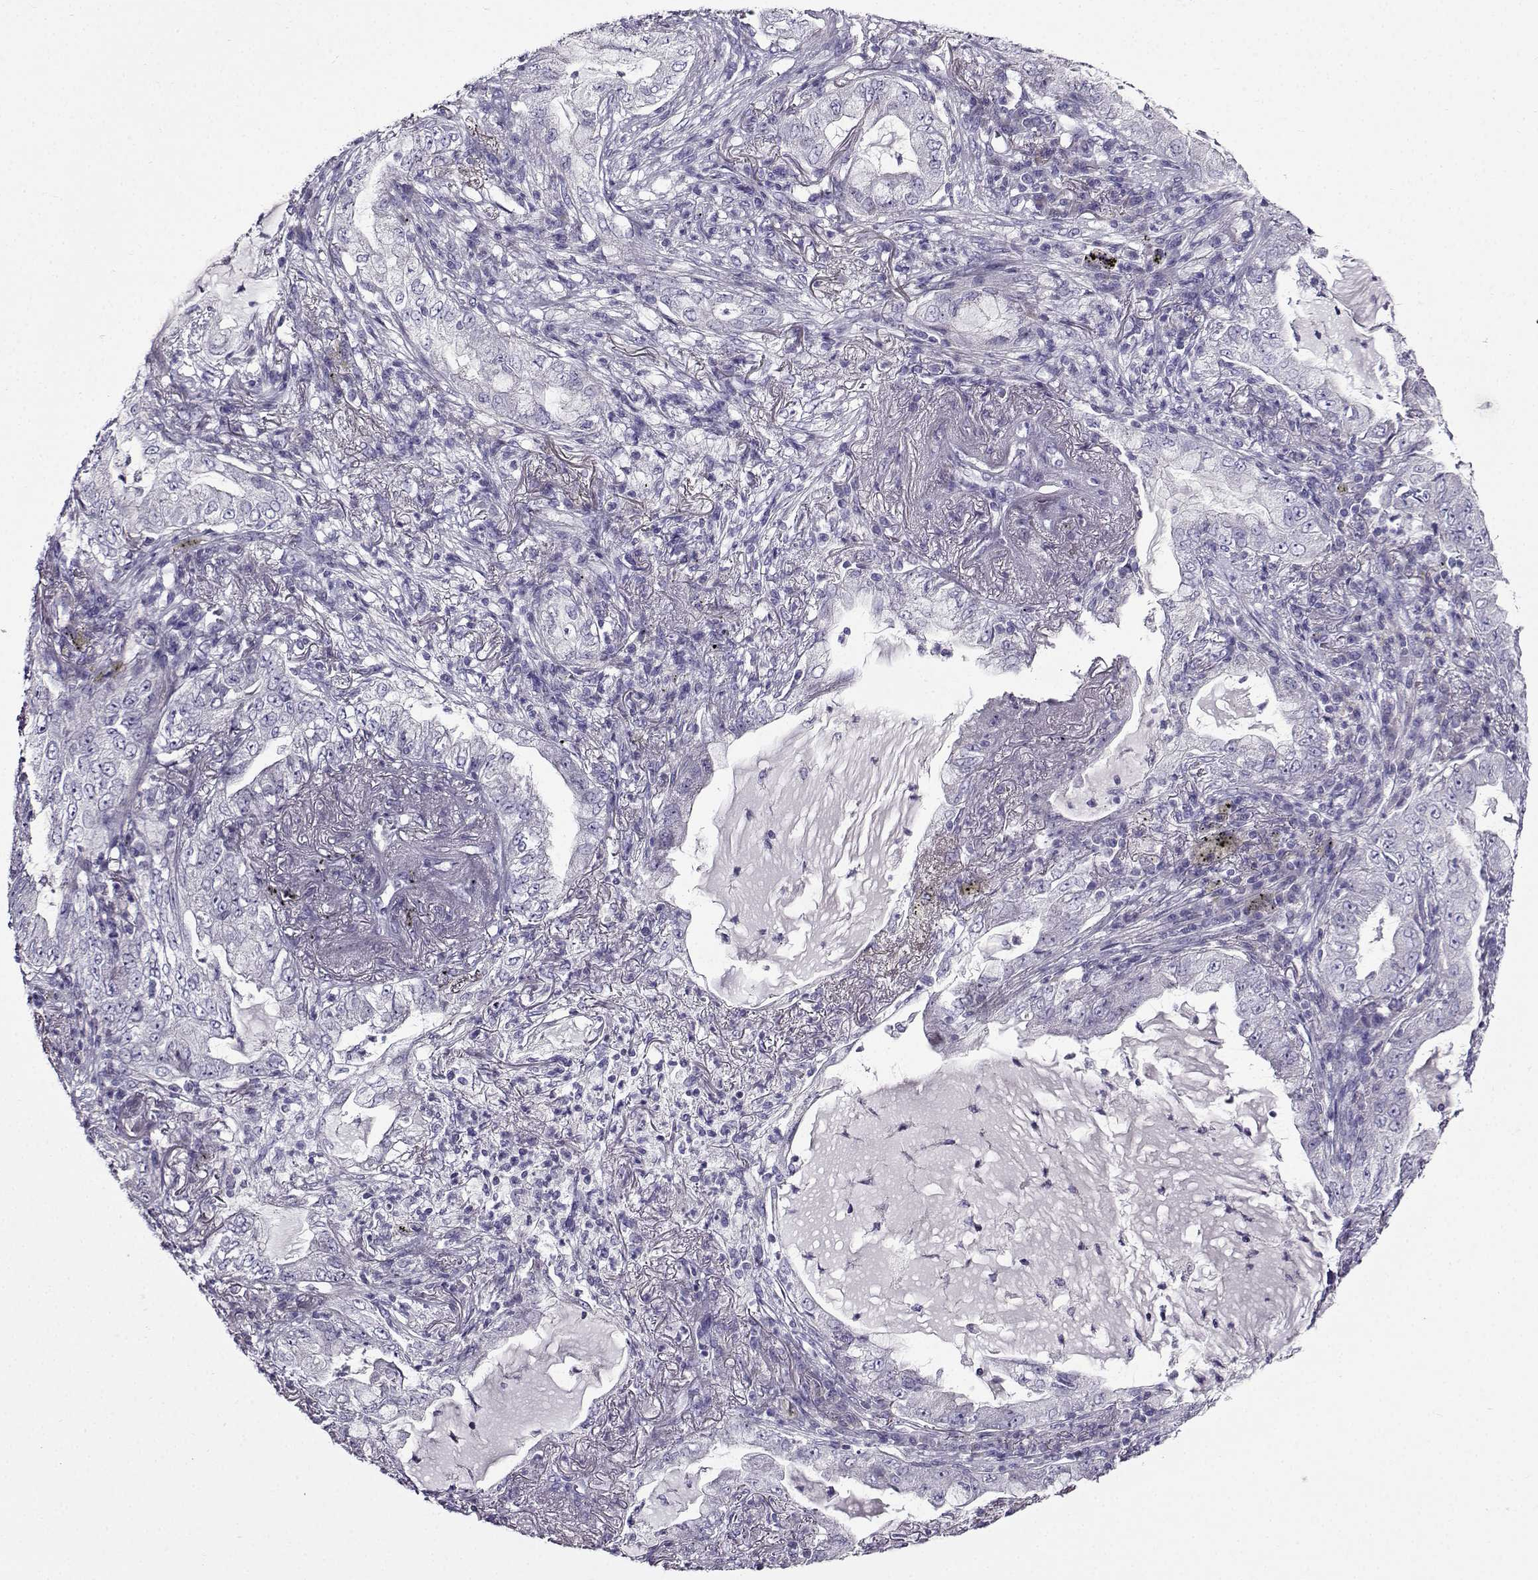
{"staining": {"intensity": "negative", "quantity": "none", "location": "none"}, "tissue": "lung cancer", "cell_type": "Tumor cells", "image_type": "cancer", "snomed": [{"axis": "morphology", "description": "Adenocarcinoma, NOS"}, {"axis": "topography", "description": "Lung"}], "caption": "Photomicrograph shows no significant protein staining in tumor cells of lung cancer.", "gene": "TMEM266", "patient": {"sex": "female", "age": 73}}